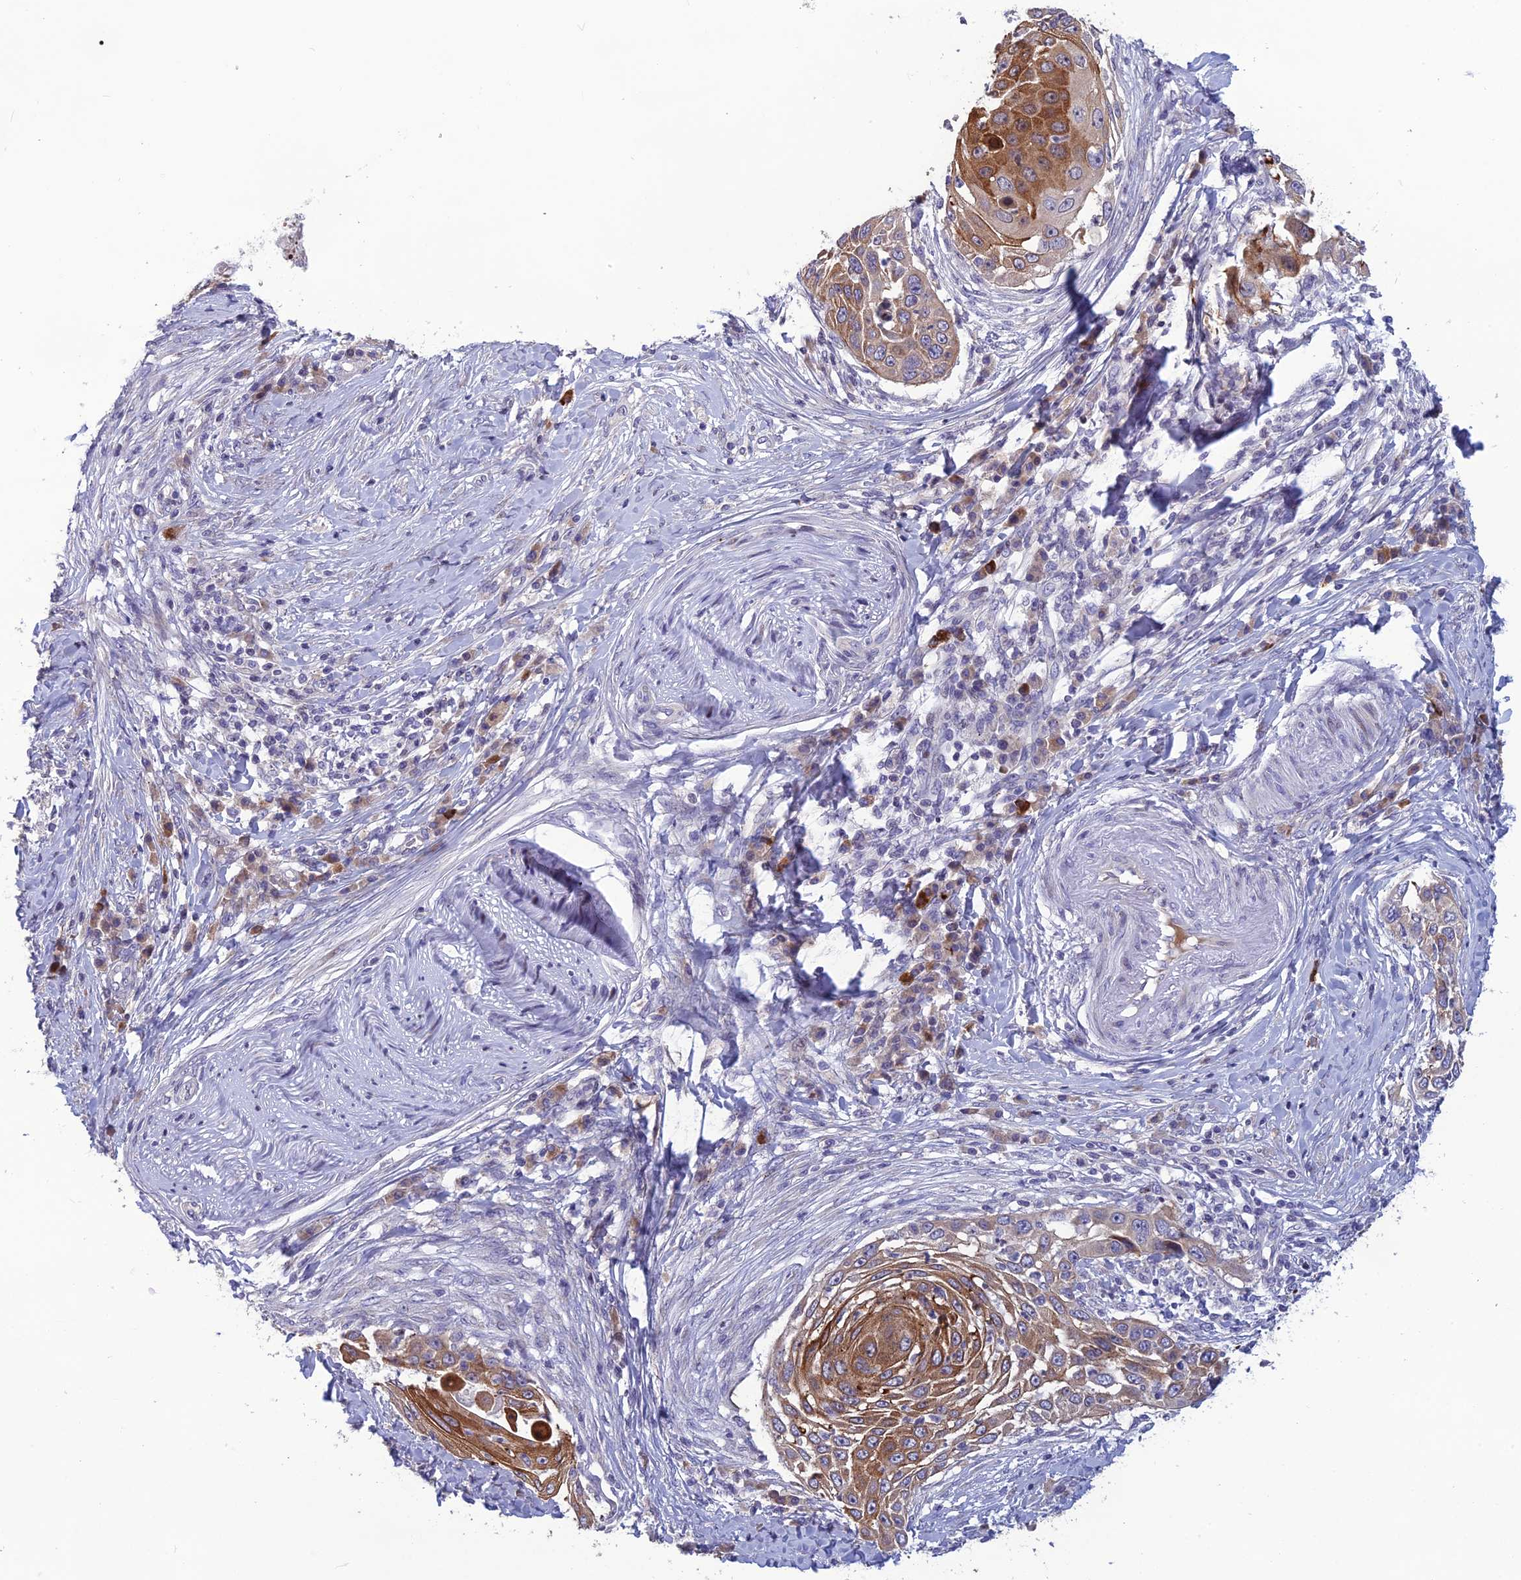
{"staining": {"intensity": "moderate", "quantity": ">75%", "location": "cytoplasmic/membranous"}, "tissue": "skin cancer", "cell_type": "Tumor cells", "image_type": "cancer", "snomed": [{"axis": "morphology", "description": "Squamous cell carcinoma, NOS"}, {"axis": "topography", "description": "Skin"}], "caption": "Skin squamous cell carcinoma tissue reveals moderate cytoplasmic/membranous positivity in about >75% of tumor cells, visualized by immunohistochemistry.", "gene": "TMEM134", "patient": {"sex": "female", "age": 44}}